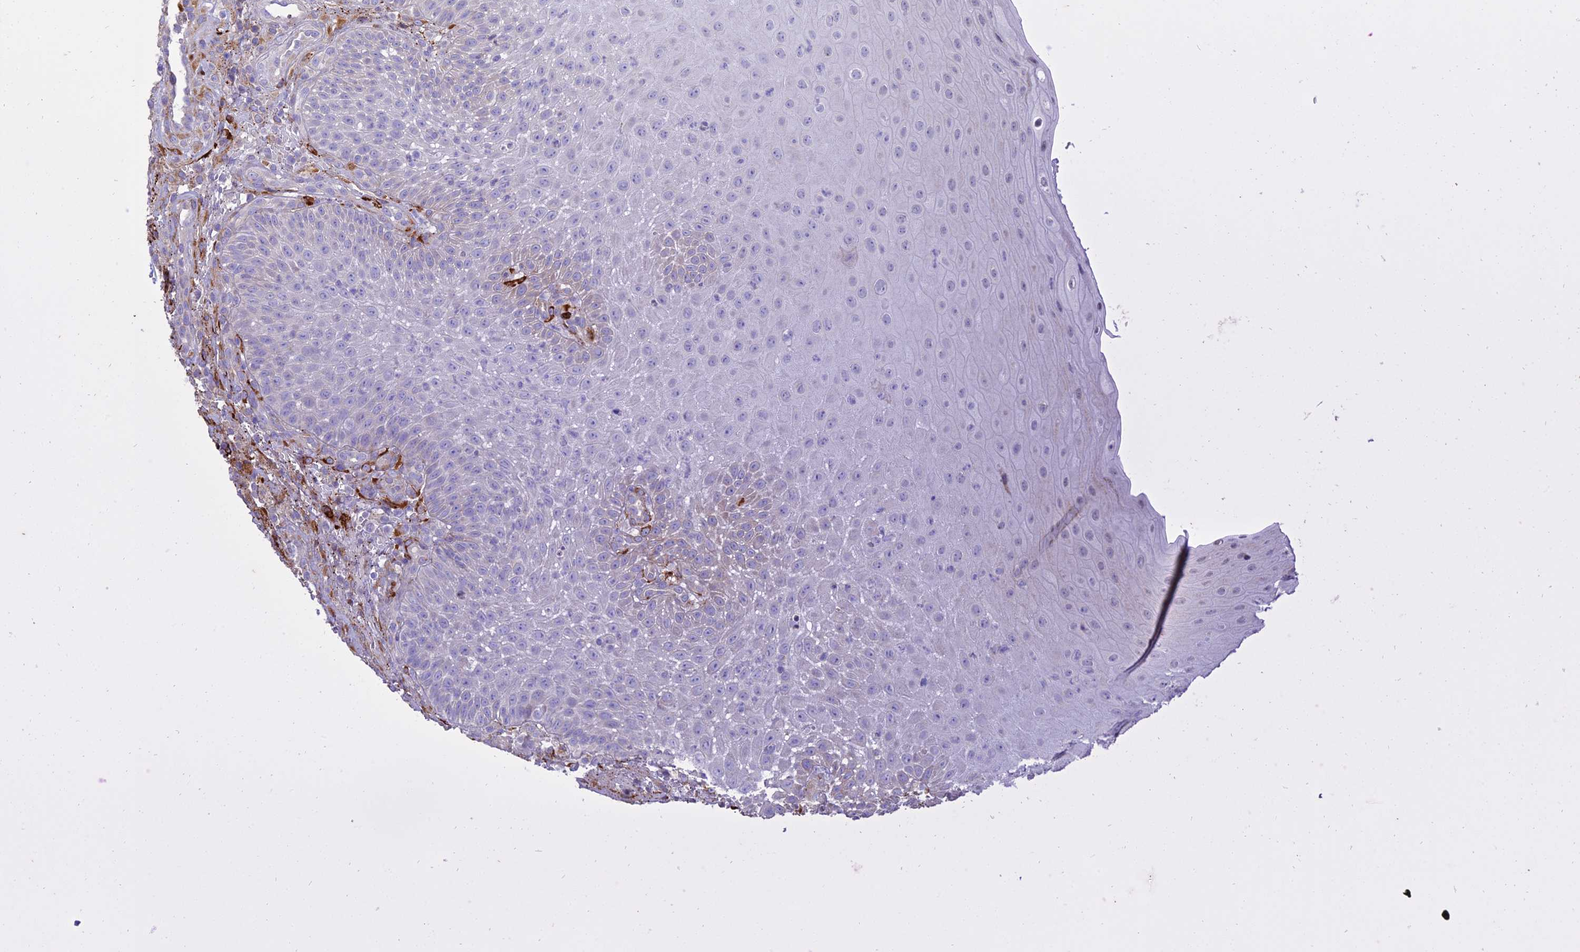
{"staining": {"intensity": "negative", "quantity": "none", "location": "none"}, "tissue": "oral mucosa", "cell_type": "Squamous epithelial cells", "image_type": "normal", "snomed": [{"axis": "morphology", "description": "Normal tissue, NOS"}, {"axis": "topography", "description": "Oral tissue"}], "caption": "This is a micrograph of immunohistochemistry staining of normal oral mucosa, which shows no positivity in squamous epithelial cells.", "gene": "RCN3", "patient": {"sex": "female", "age": 13}}